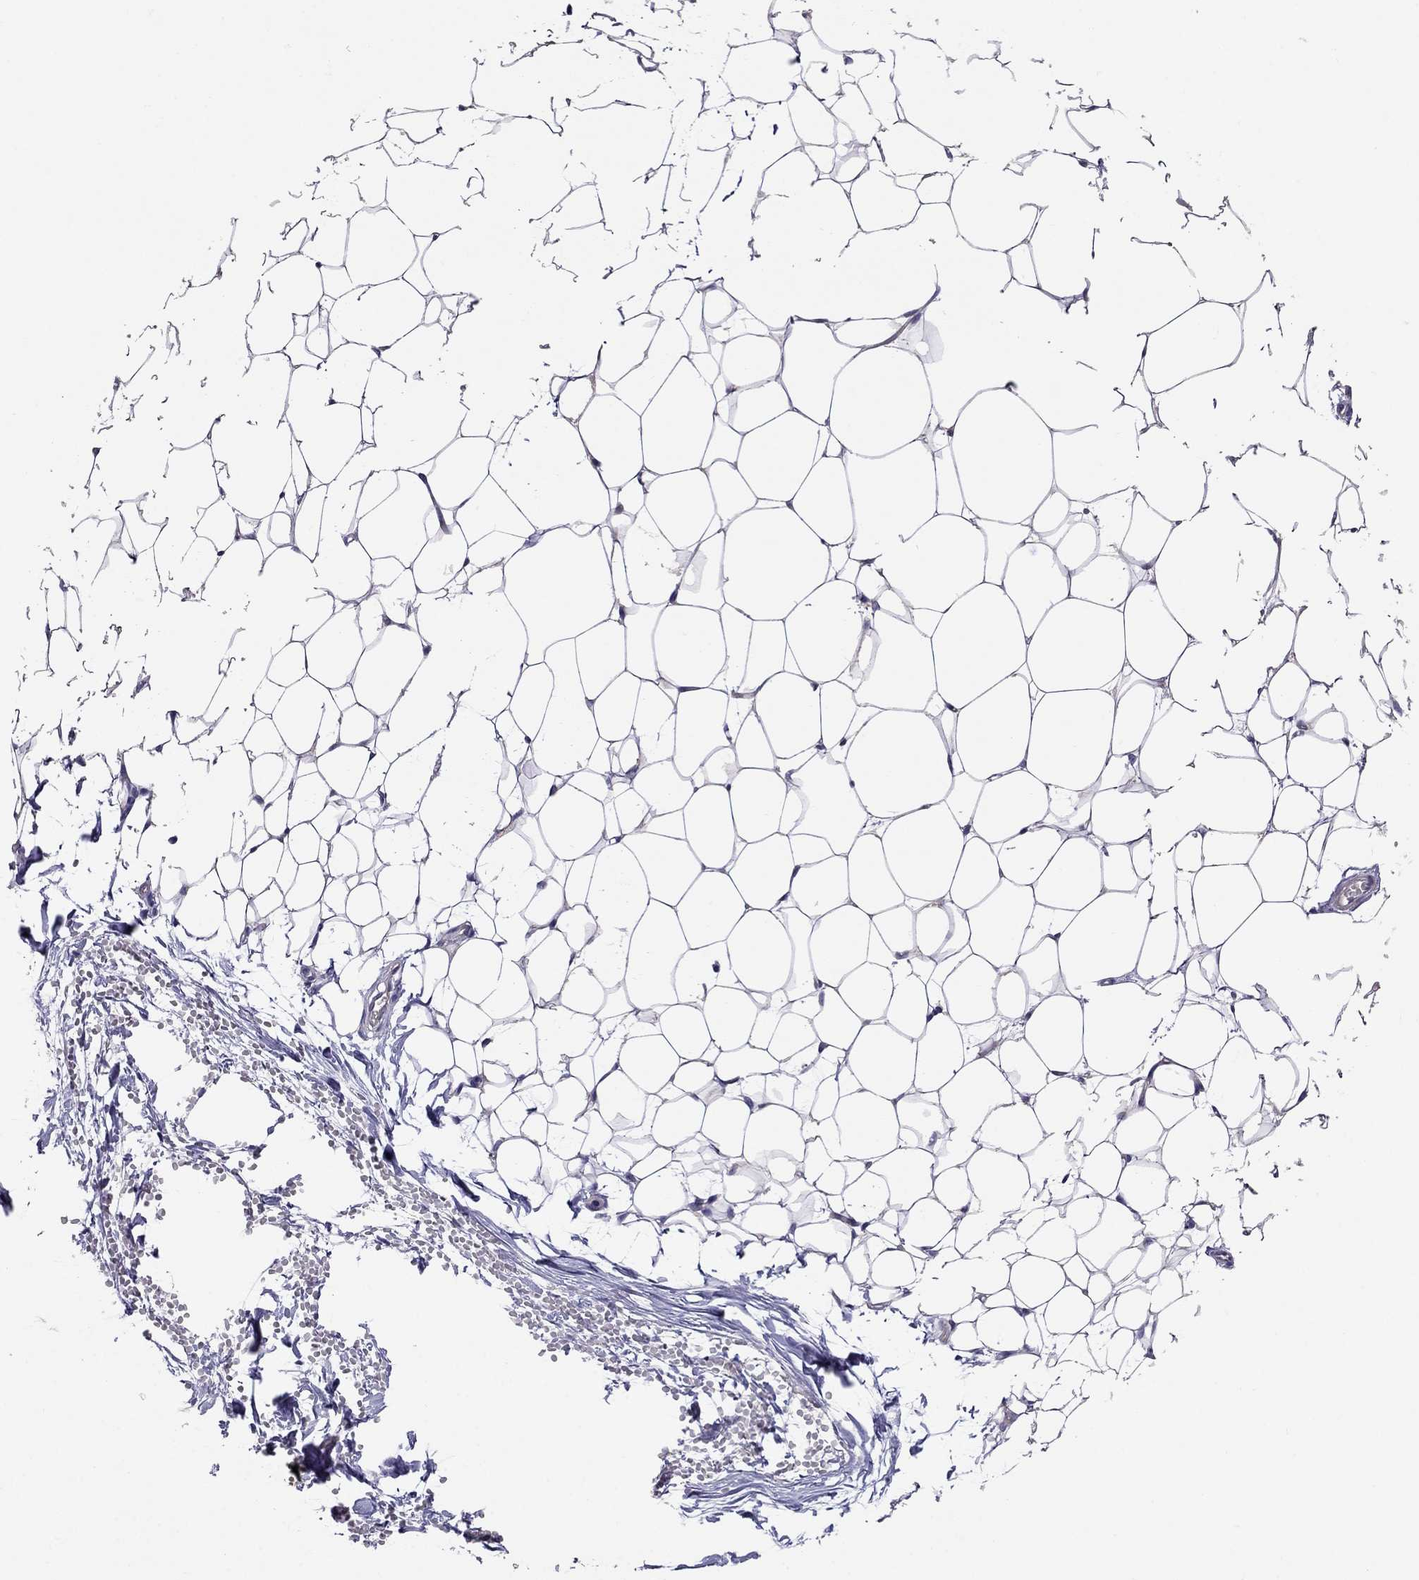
{"staining": {"intensity": "negative", "quantity": "none", "location": "none"}, "tissue": "breast", "cell_type": "Adipocytes", "image_type": "normal", "snomed": [{"axis": "morphology", "description": "Normal tissue, NOS"}, {"axis": "topography", "description": "Breast"}], "caption": "An image of human breast is negative for staining in adipocytes. The staining is performed using DAB (3,3'-diaminobenzidine) brown chromogen with nuclei counter-stained in using hematoxylin.", "gene": "MAGEB4", "patient": {"sex": "female", "age": 37}}